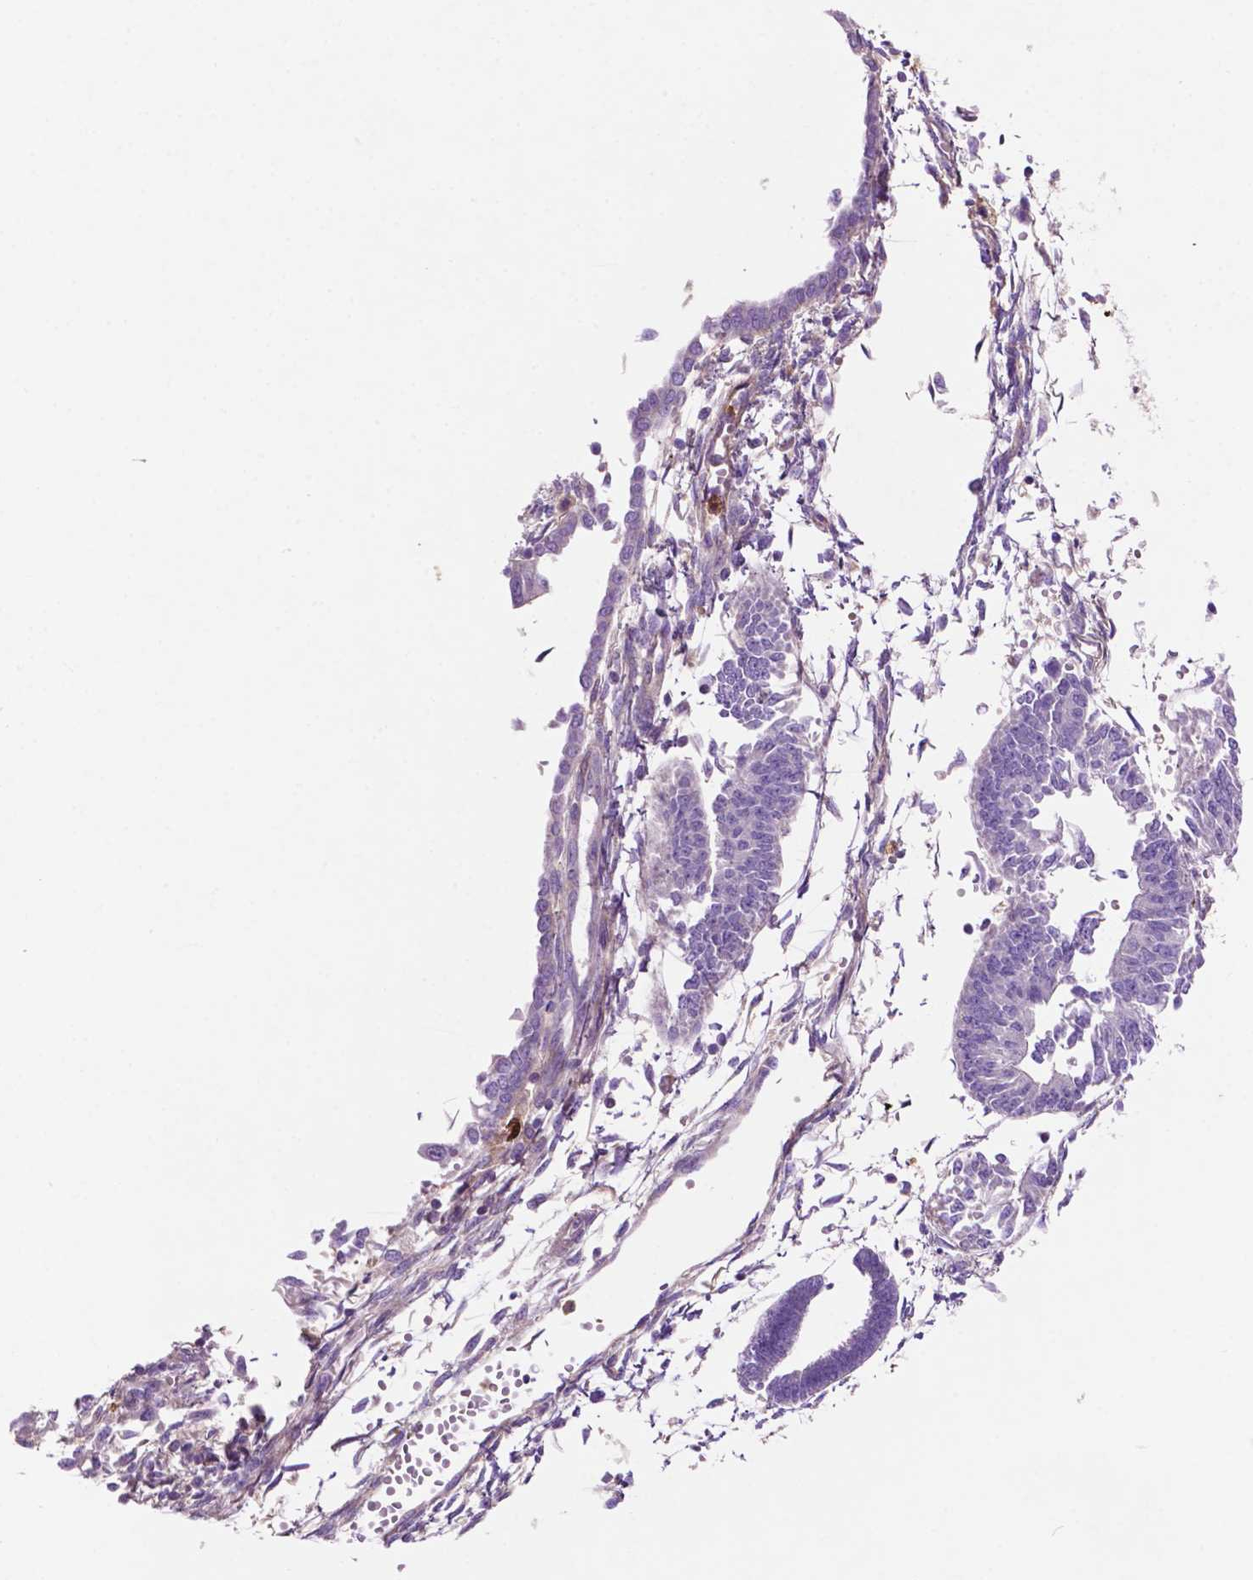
{"staining": {"intensity": "negative", "quantity": "none", "location": "none"}, "tissue": "endometrial cancer", "cell_type": "Tumor cells", "image_type": "cancer", "snomed": [{"axis": "morphology", "description": "Adenocarcinoma, NOS"}, {"axis": "topography", "description": "Endometrium"}], "caption": "Tumor cells show no significant positivity in endometrial cancer.", "gene": "GDPD5", "patient": {"sex": "female", "age": 65}}